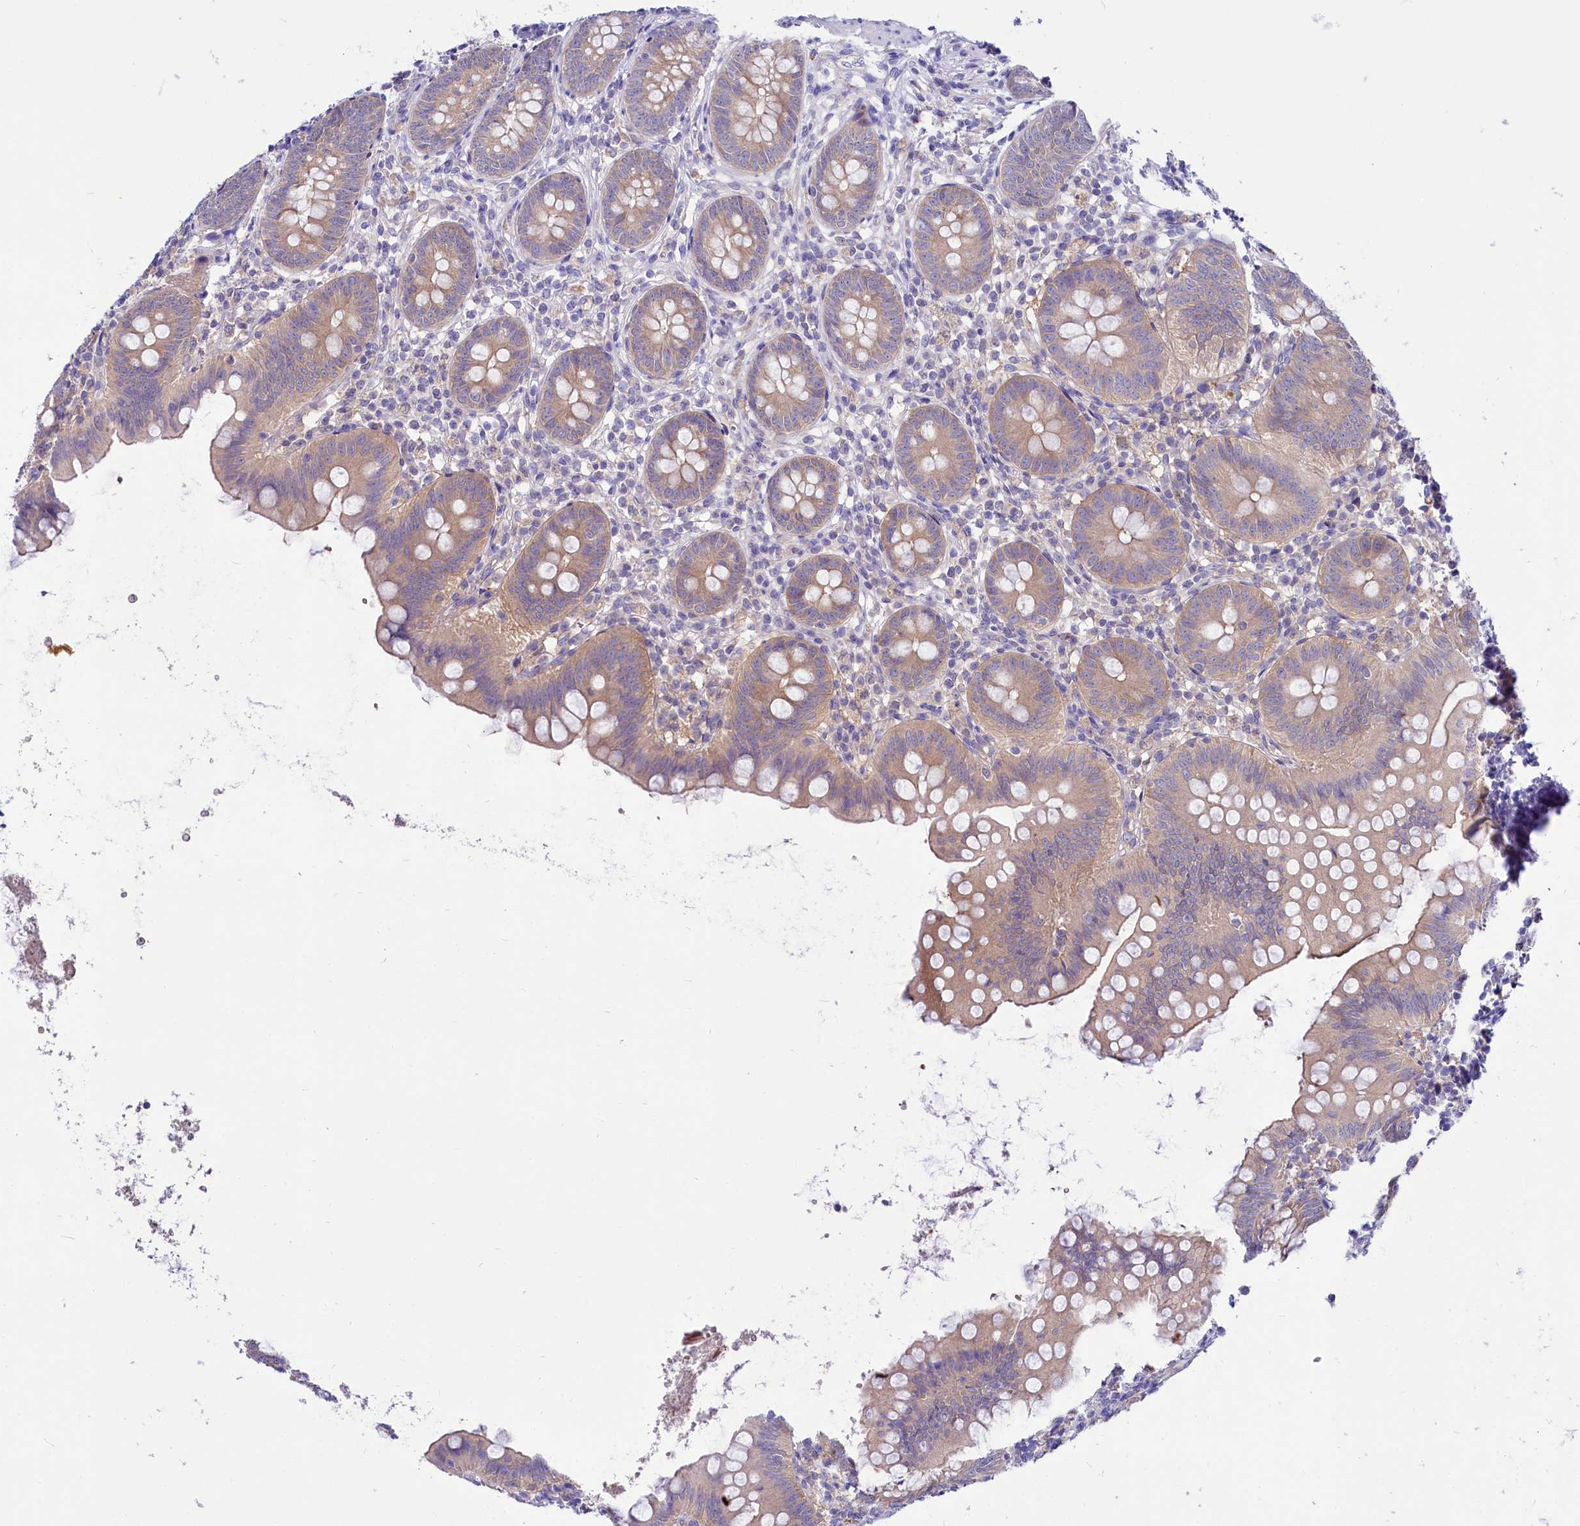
{"staining": {"intensity": "weak", "quantity": "25%-75%", "location": "cytoplasmic/membranous"}, "tissue": "appendix", "cell_type": "Glandular cells", "image_type": "normal", "snomed": [{"axis": "morphology", "description": "Normal tissue, NOS"}, {"axis": "topography", "description": "Appendix"}], "caption": "Immunohistochemical staining of benign human appendix reveals low levels of weak cytoplasmic/membranous positivity in about 25%-75% of glandular cells. Using DAB (brown) and hematoxylin (blue) stains, captured at high magnification using brightfield microscopy.", "gene": "ABHD5", "patient": {"sex": "female", "age": 62}}